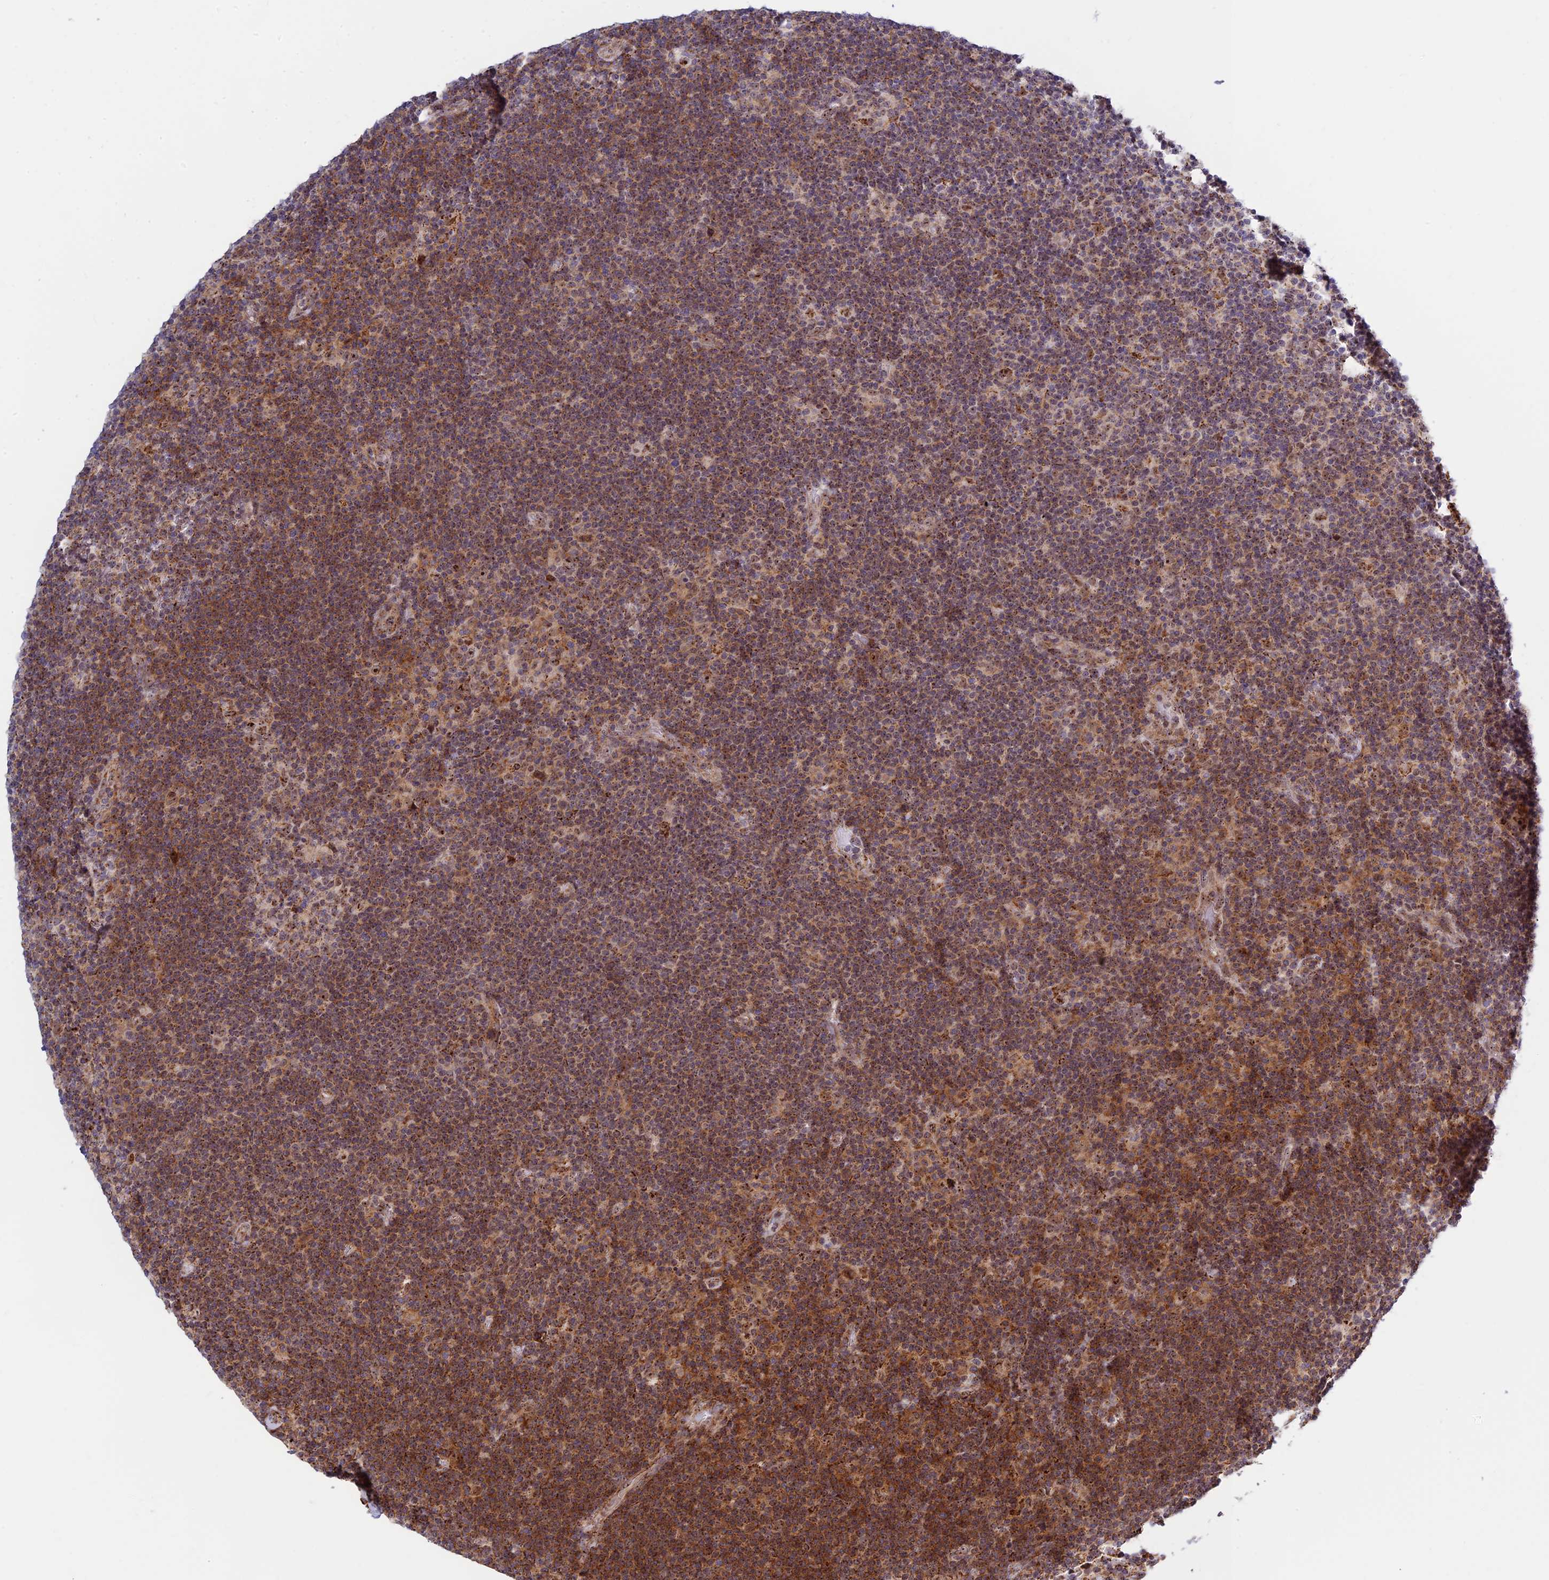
{"staining": {"intensity": "moderate", "quantity": ">75%", "location": "nuclear"}, "tissue": "lymphoma", "cell_type": "Tumor cells", "image_type": "cancer", "snomed": [{"axis": "morphology", "description": "Hodgkin's disease, NOS"}, {"axis": "topography", "description": "Lymph node"}], "caption": "Protein expression analysis of lymphoma demonstrates moderate nuclear positivity in approximately >75% of tumor cells.", "gene": "POLR1G", "patient": {"sex": "female", "age": 57}}